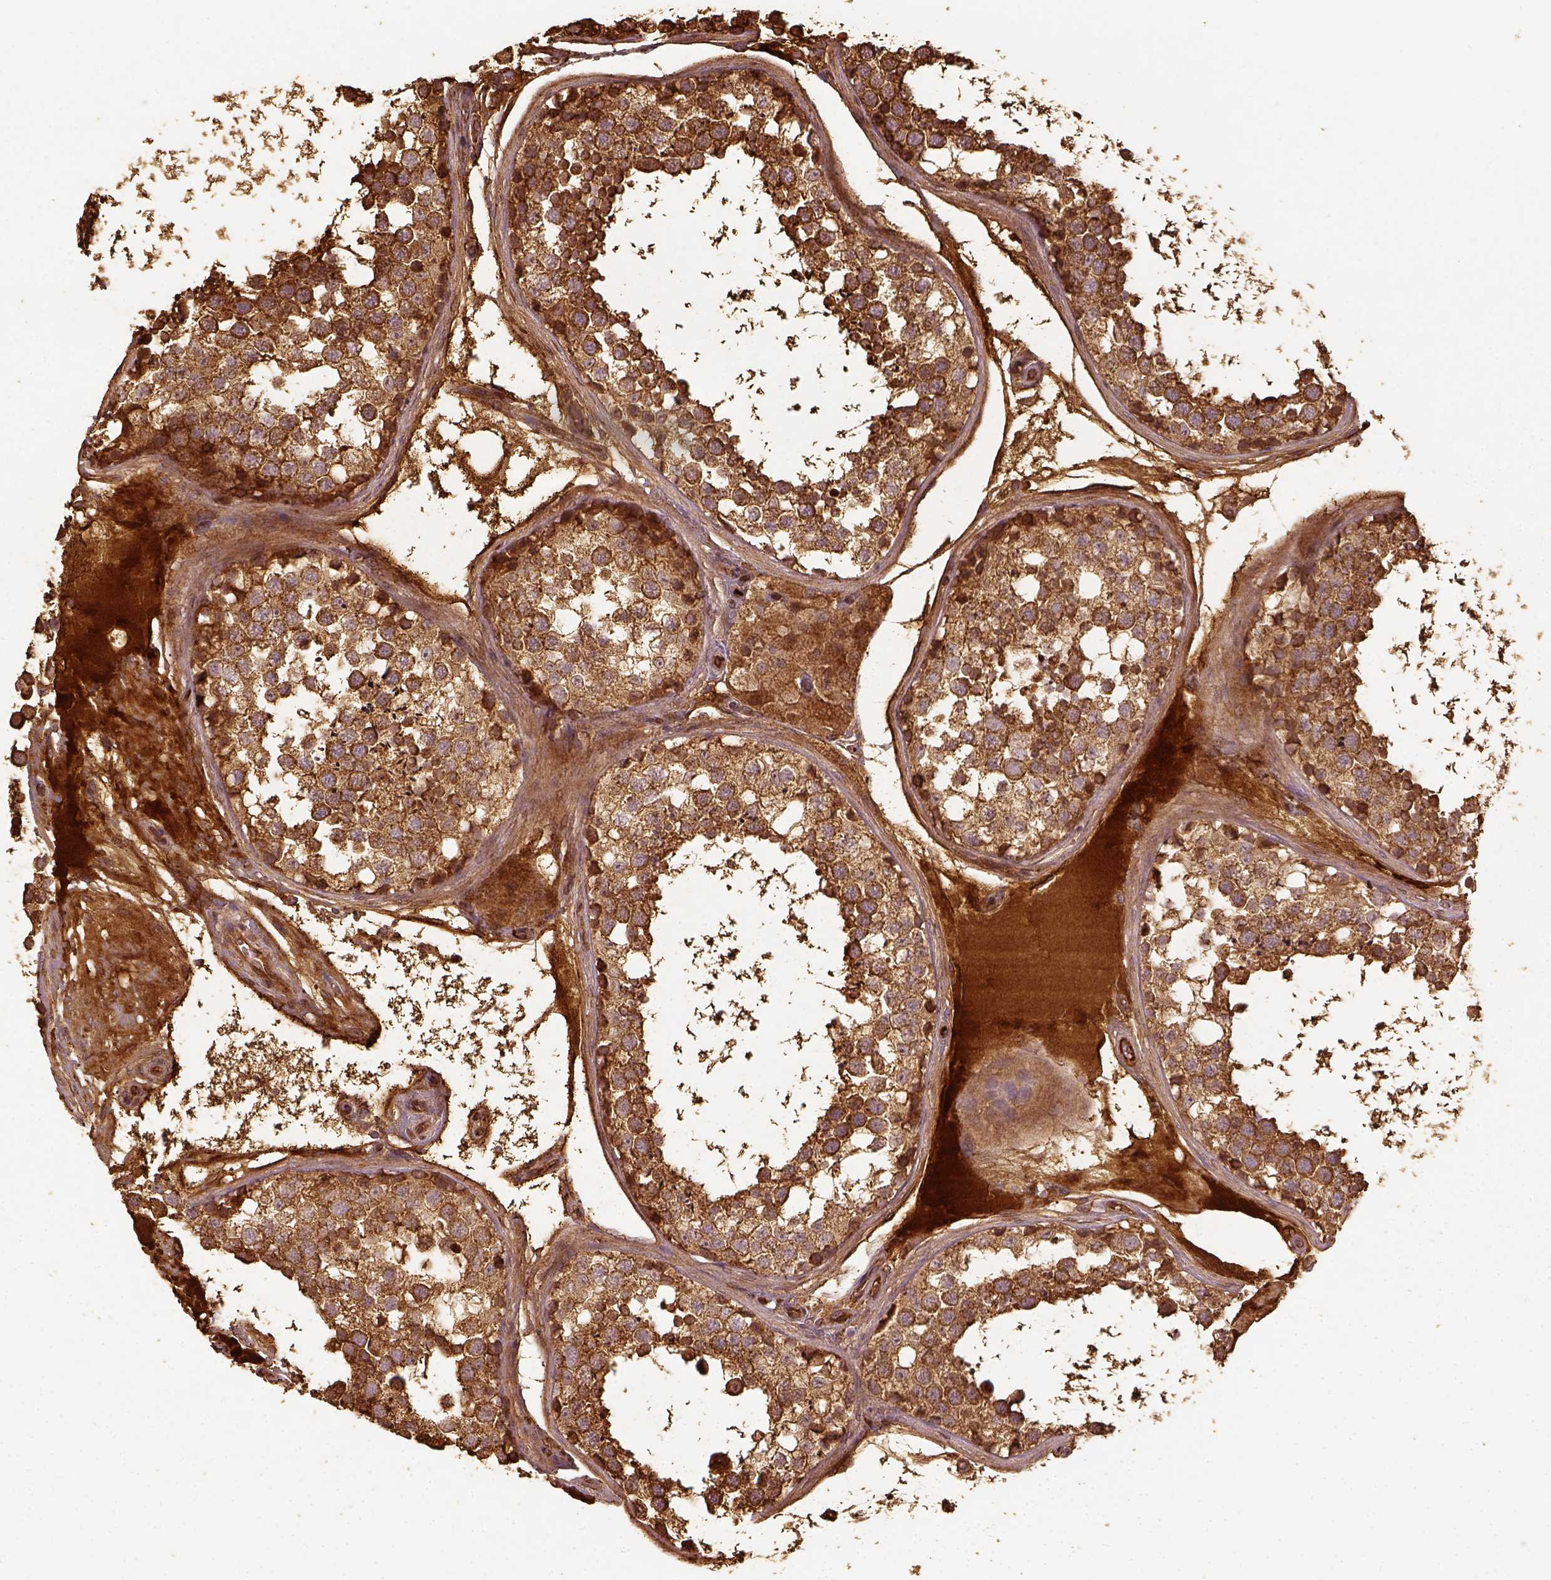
{"staining": {"intensity": "moderate", "quantity": ">75%", "location": "cytoplasmic/membranous"}, "tissue": "testis", "cell_type": "Cells in seminiferous ducts", "image_type": "normal", "snomed": [{"axis": "morphology", "description": "Normal tissue, NOS"}, {"axis": "morphology", "description": "Seminoma, NOS"}, {"axis": "topography", "description": "Testis"}], "caption": "Cells in seminiferous ducts demonstrate moderate cytoplasmic/membranous staining in approximately >75% of cells in normal testis.", "gene": "VEGFA", "patient": {"sex": "male", "age": 65}}